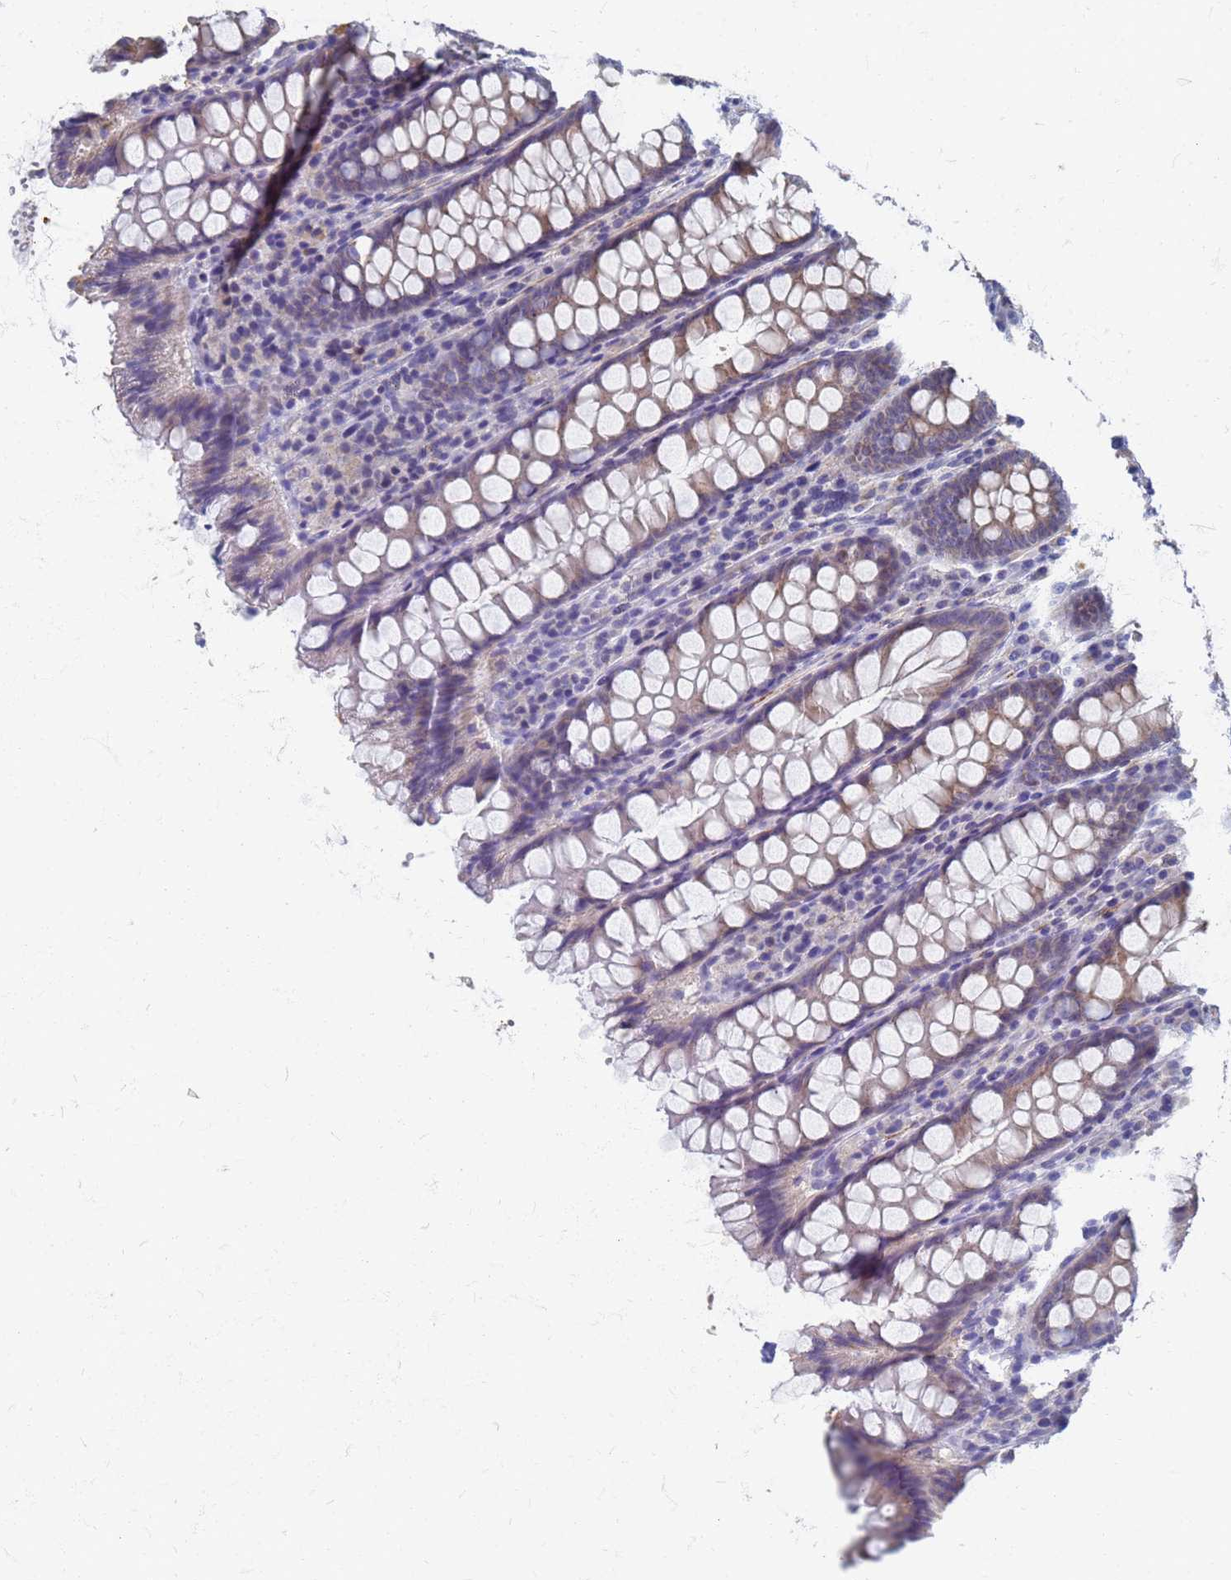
{"staining": {"intensity": "moderate", "quantity": ">75%", "location": "cytoplasmic/membranous"}, "tissue": "colon", "cell_type": "Endothelial cells", "image_type": "normal", "snomed": [{"axis": "morphology", "description": "Normal tissue, NOS"}, {"axis": "topography", "description": "Colon"}], "caption": "Protein staining of normal colon exhibits moderate cytoplasmic/membranous expression in approximately >75% of endothelial cells. (DAB IHC, brown staining for protein, blue staining for nuclei).", "gene": "ATPAF1", "patient": {"sex": "female", "age": 79}}